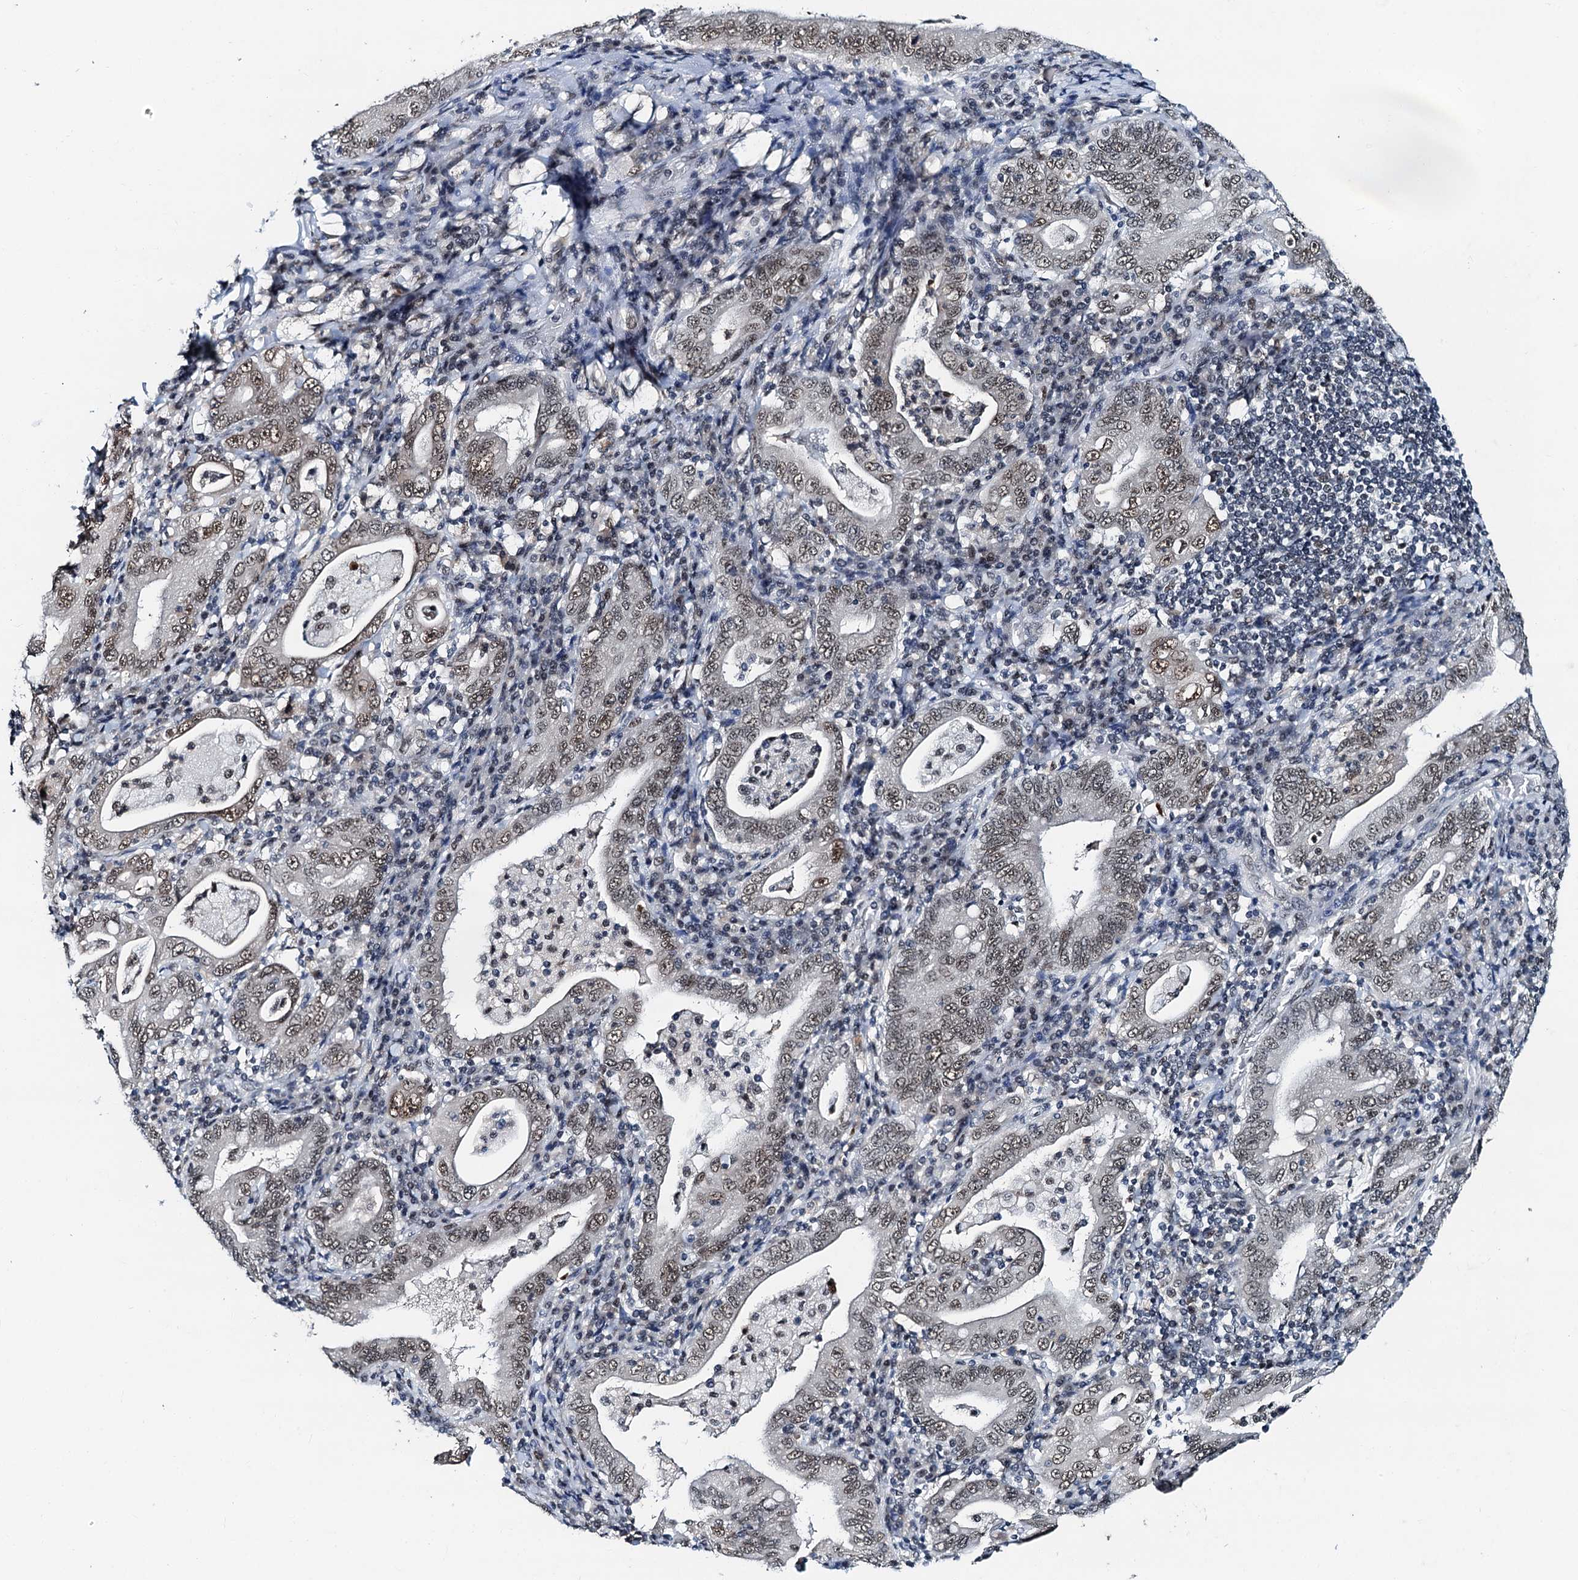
{"staining": {"intensity": "moderate", "quantity": ">75%", "location": "nuclear"}, "tissue": "stomach cancer", "cell_type": "Tumor cells", "image_type": "cancer", "snomed": [{"axis": "morphology", "description": "Normal tissue, NOS"}, {"axis": "morphology", "description": "Adenocarcinoma, NOS"}, {"axis": "topography", "description": "Esophagus"}, {"axis": "topography", "description": "Stomach, upper"}, {"axis": "topography", "description": "Peripheral nerve tissue"}], "caption": "The micrograph demonstrates a brown stain indicating the presence of a protein in the nuclear of tumor cells in stomach cancer. The protein is stained brown, and the nuclei are stained in blue (DAB IHC with brightfield microscopy, high magnification).", "gene": "SNRPD1", "patient": {"sex": "male", "age": 62}}